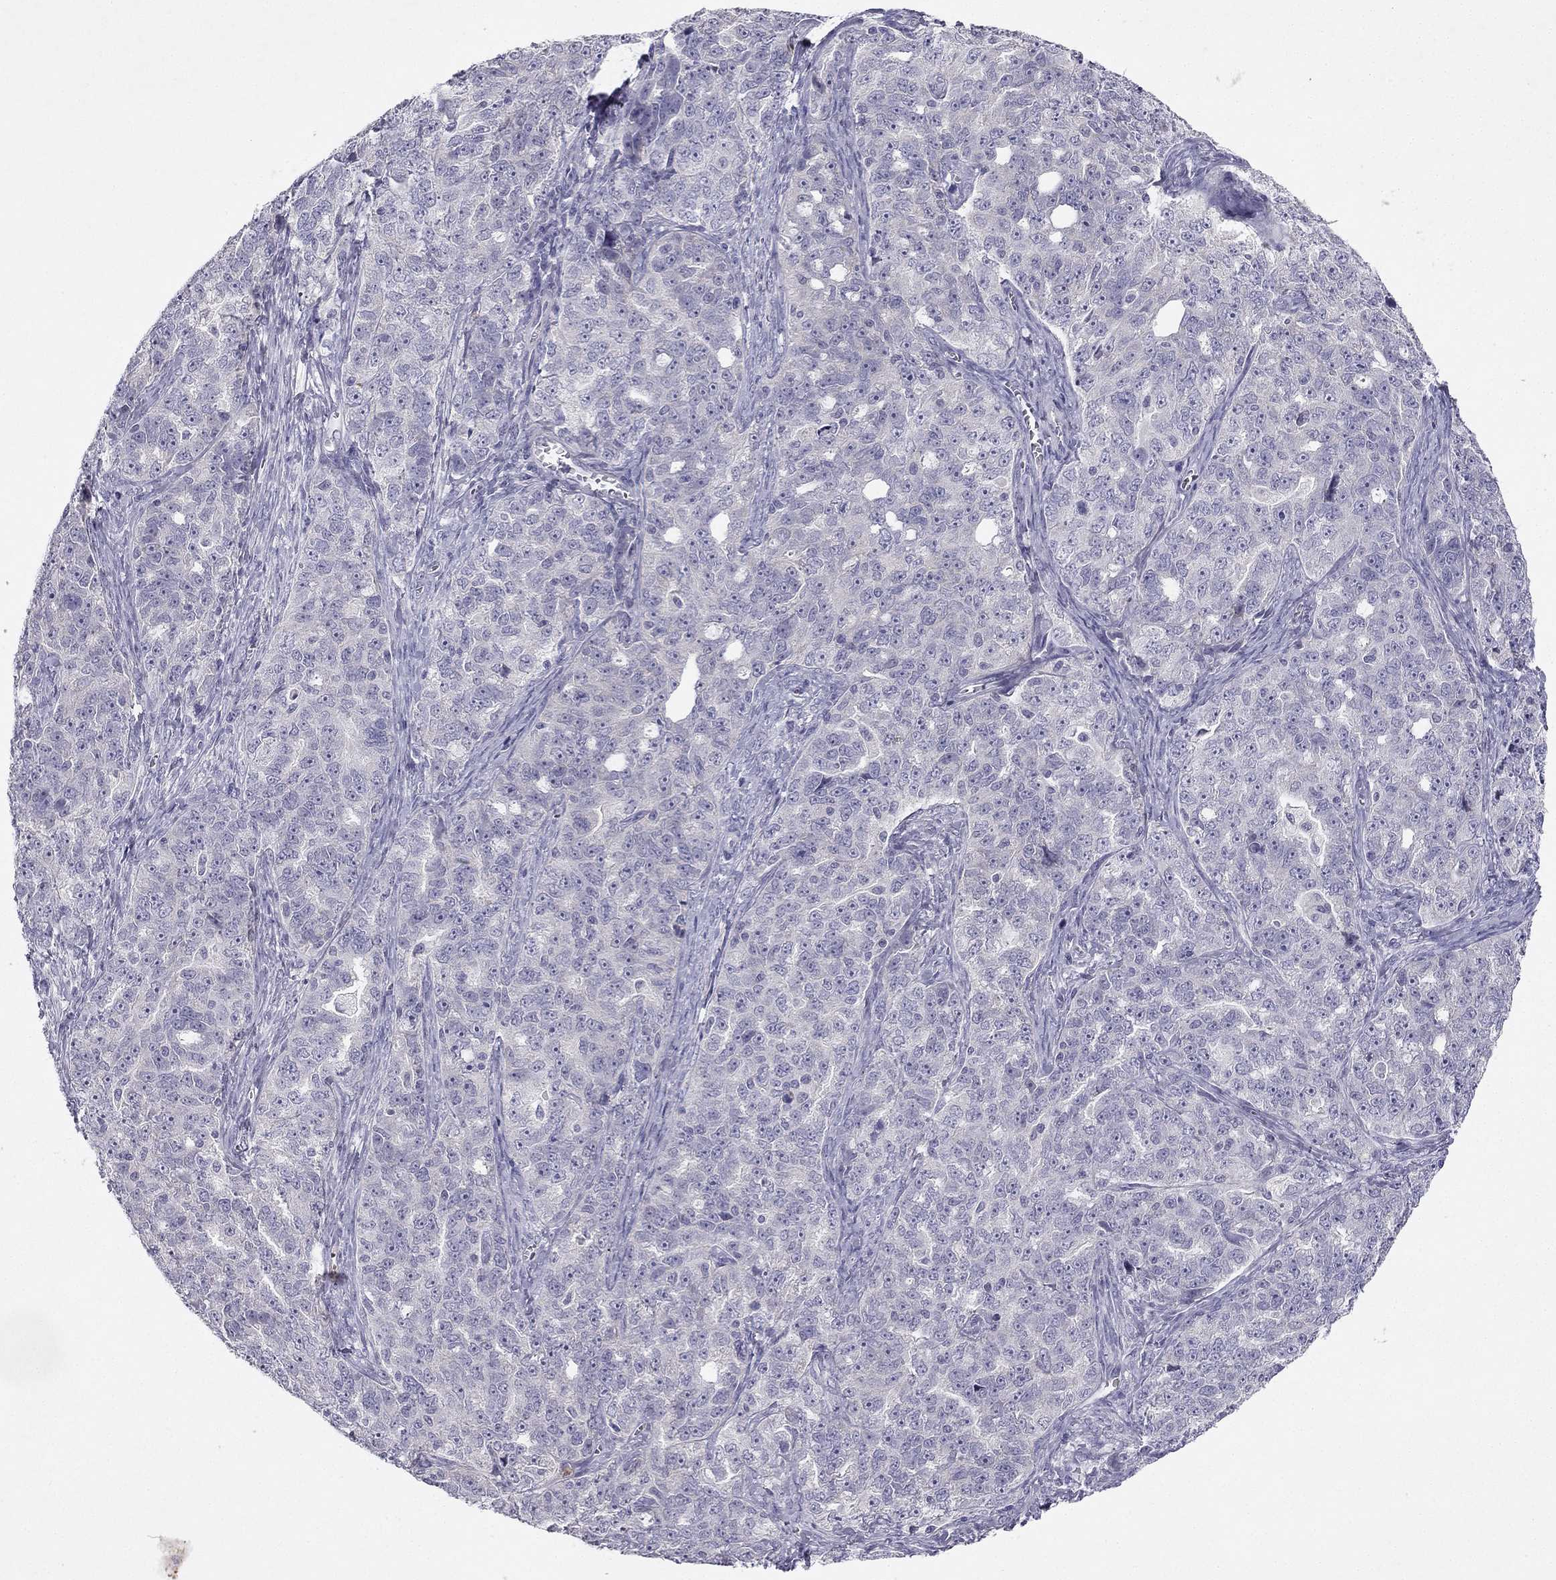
{"staining": {"intensity": "negative", "quantity": "none", "location": "none"}, "tissue": "ovarian cancer", "cell_type": "Tumor cells", "image_type": "cancer", "snomed": [{"axis": "morphology", "description": "Cystadenocarcinoma, serous, NOS"}, {"axis": "topography", "description": "Ovary"}], "caption": "Serous cystadenocarcinoma (ovarian) was stained to show a protein in brown. There is no significant positivity in tumor cells.", "gene": "SLC6A4", "patient": {"sex": "female", "age": 51}}